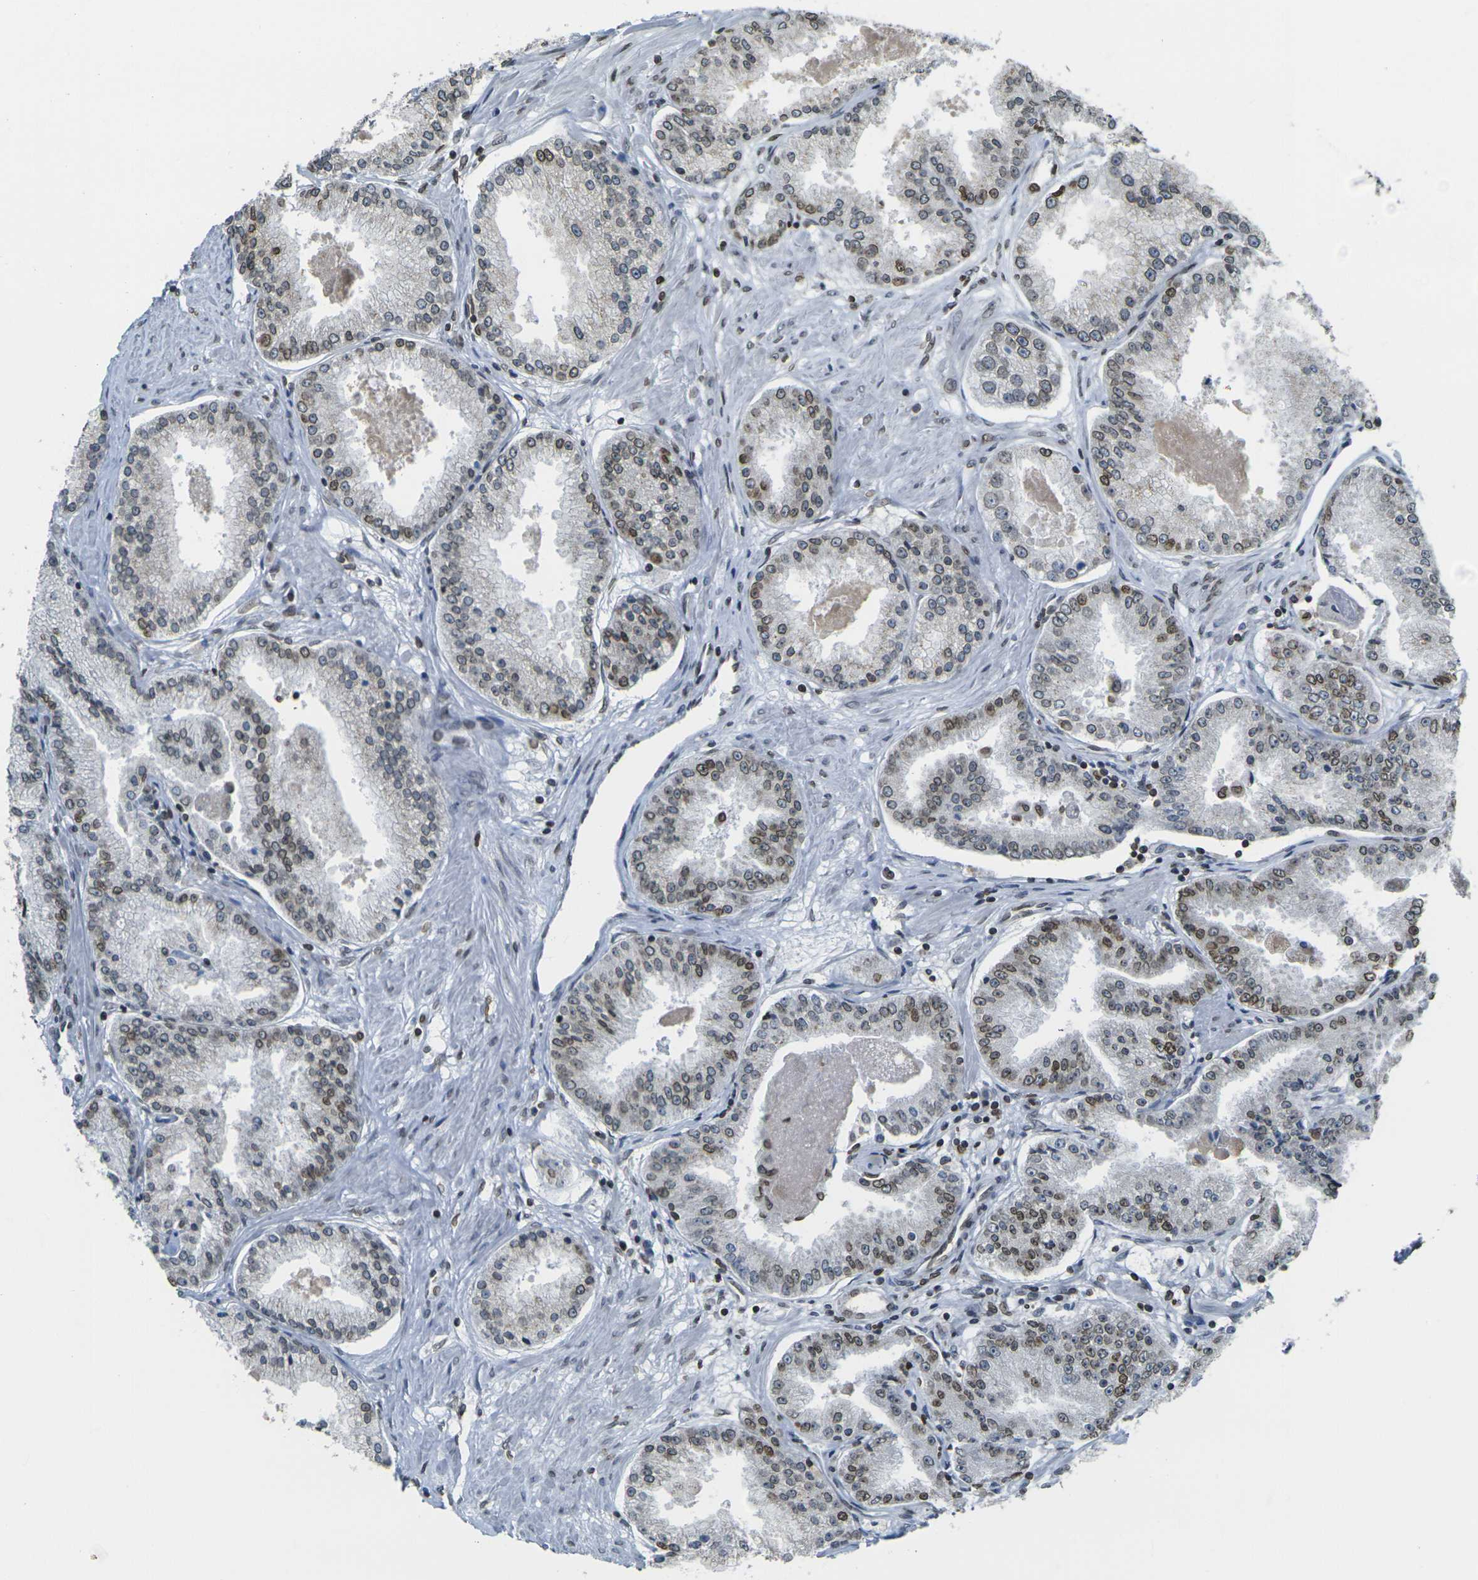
{"staining": {"intensity": "moderate", "quantity": "25%-75%", "location": "cytoplasmic/membranous,nuclear"}, "tissue": "prostate cancer", "cell_type": "Tumor cells", "image_type": "cancer", "snomed": [{"axis": "morphology", "description": "Adenocarcinoma, High grade"}, {"axis": "topography", "description": "Prostate"}], "caption": "Tumor cells reveal medium levels of moderate cytoplasmic/membranous and nuclear positivity in about 25%-75% of cells in human prostate high-grade adenocarcinoma.", "gene": "BRDT", "patient": {"sex": "male", "age": 61}}